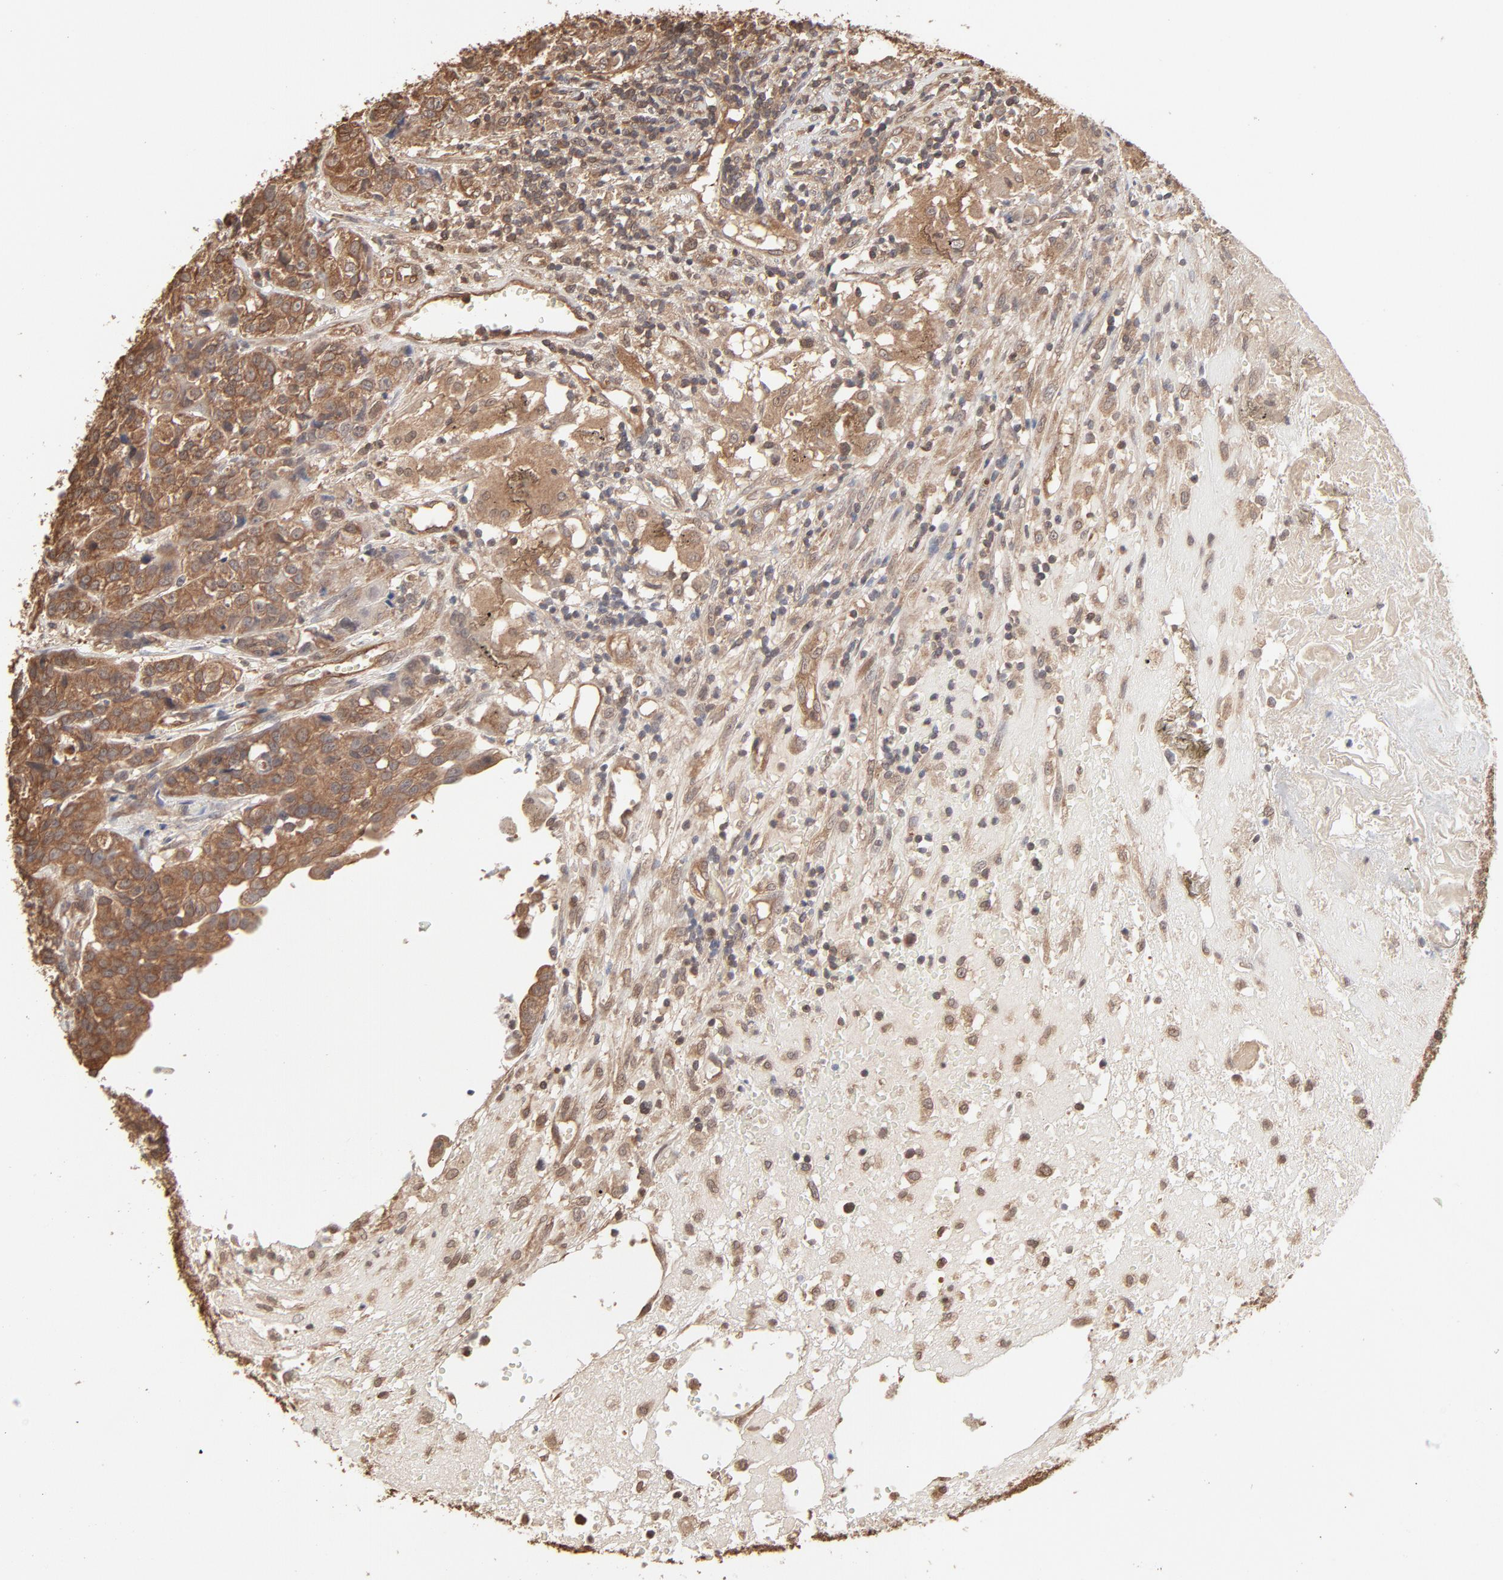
{"staining": {"intensity": "moderate", "quantity": ">75%", "location": "cytoplasmic/membranous"}, "tissue": "urothelial cancer", "cell_type": "Tumor cells", "image_type": "cancer", "snomed": [{"axis": "morphology", "description": "Urothelial carcinoma, High grade"}, {"axis": "topography", "description": "Urinary bladder"}], "caption": "Urothelial cancer stained for a protein (brown) displays moderate cytoplasmic/membranous positive staining in about >75% of tumor cells.", "gene": "PPP2CA", "patient": {"sex": "female", "age": 81}}